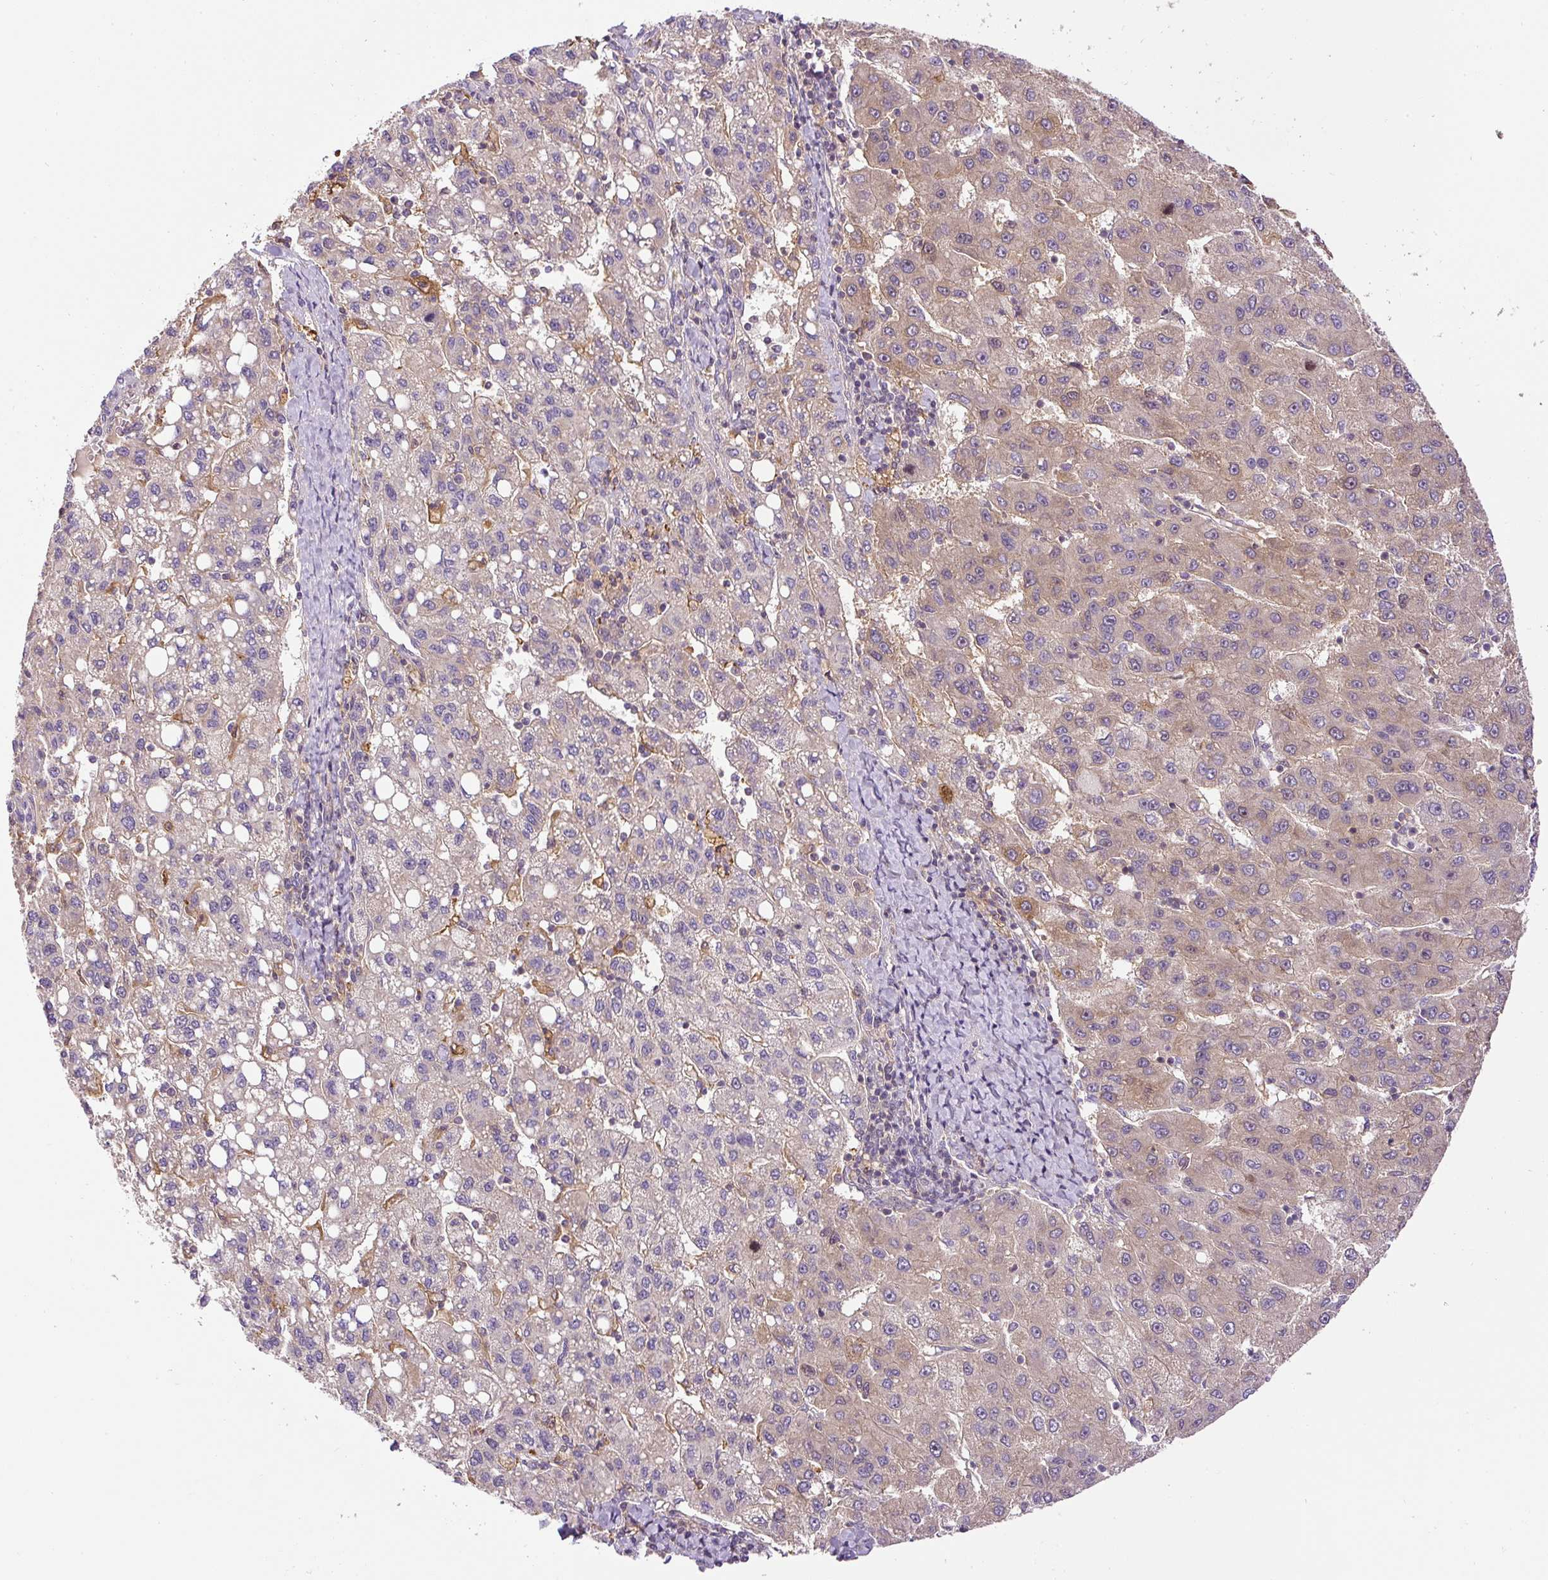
{"staining": {"intensity": "weak", "quantity": "<25%", "location": "cytoplasmic/membranous"}, "tissue": "liver cancer", "cell_type": "Tumor cells", "image_type": "cancer", "snomed": [{"axis": "morphology", "description": "Carcinoma, Hepatocellular, NOS"}, {"axis": "topography", "description": "Liver"}], "caption": "A high-resolution histopathology image shows IHC staining of hepatocellular carcinoma (liver), which displays no significant expression in tumor cells.", "gene": "CCDC28A", "patient": {"sex": "female", "age": 82}}